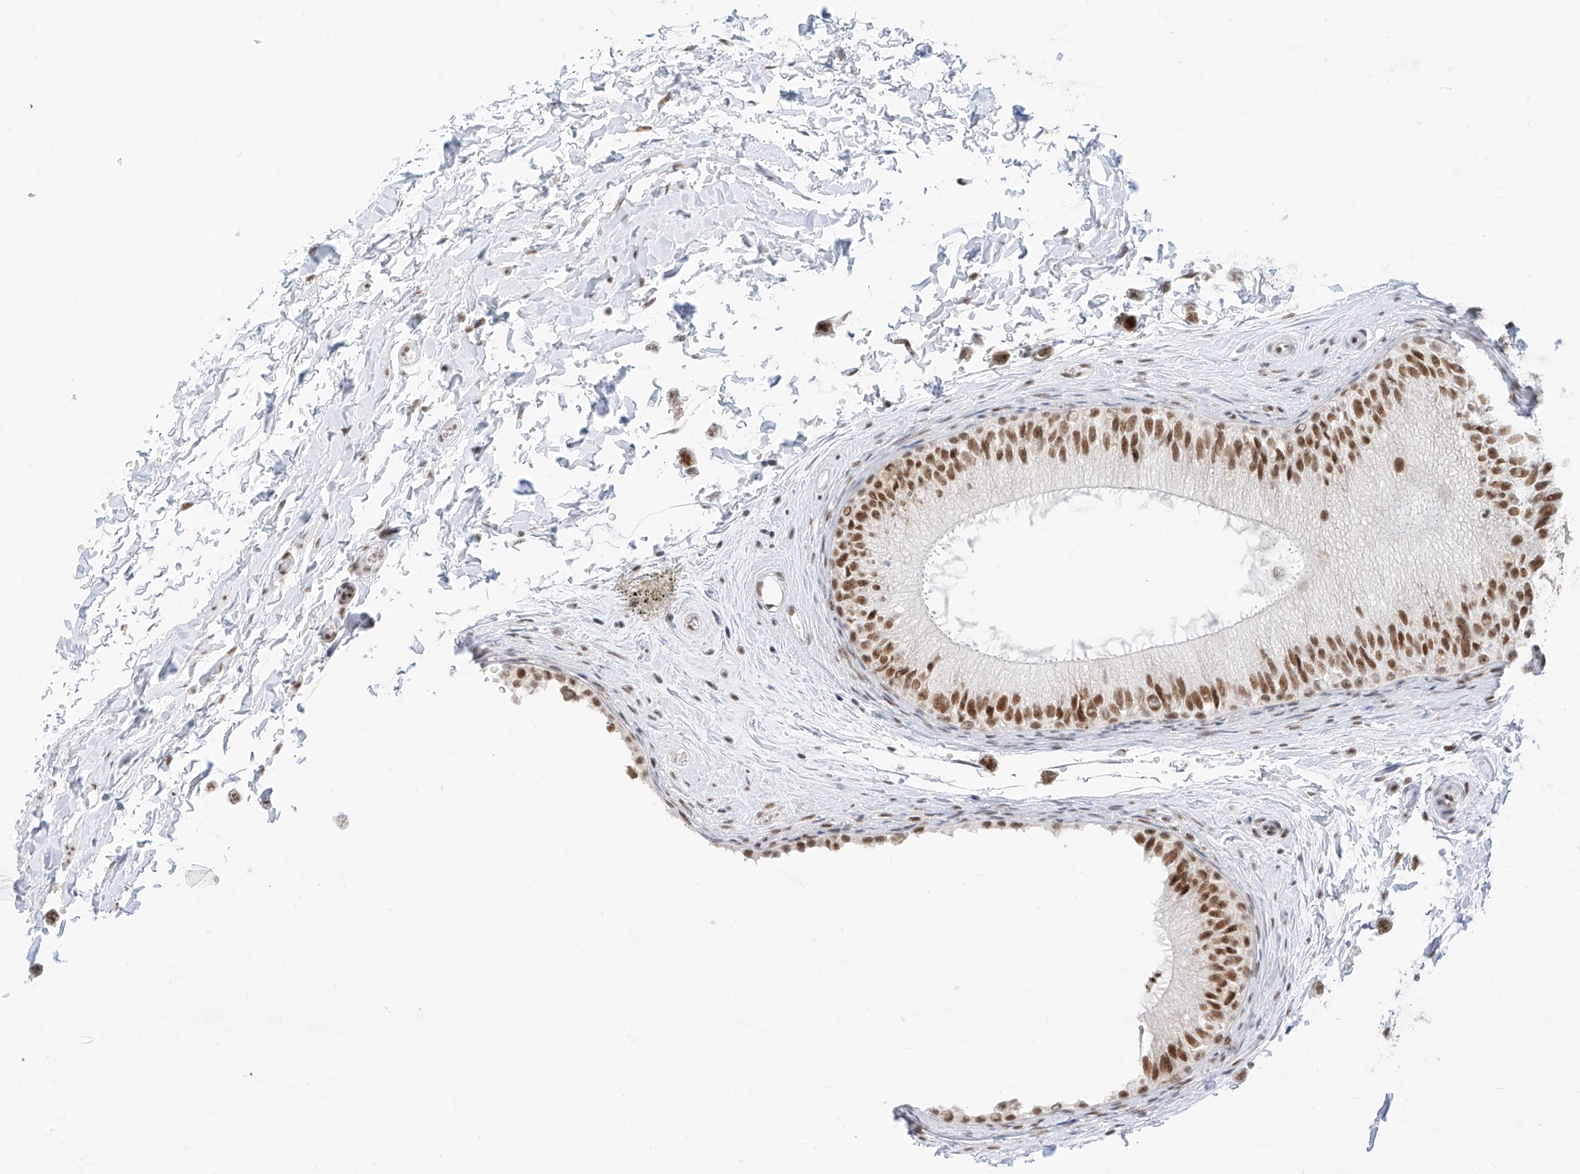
{"staining": {"intensity": "moderate", "quantity": ">75%", "location": "nuclear"}, "tissue": "epididymis", "cell_type": "Glandular cells", "image_type": "normal", "snomed": [{"axis": "morphology", "description": "Normal tissue, NOS"}, {"axis": "topography", "description": "Epididymis"}], "caption": "Immunohistochemistry staining of normal epididymis, which shows medium levels of moderate nuclear expression in approximately >75% of glandular cells indicating moderate nuclear protein positivity. The staining was performed using DAB (3,3'-diaminobenzidine) (brown) for protein detection and nuclei were counterstained in hematoxylin (blue).", "gene": "SUPT5H", "patient": {"sex": "male", "age": 34}}